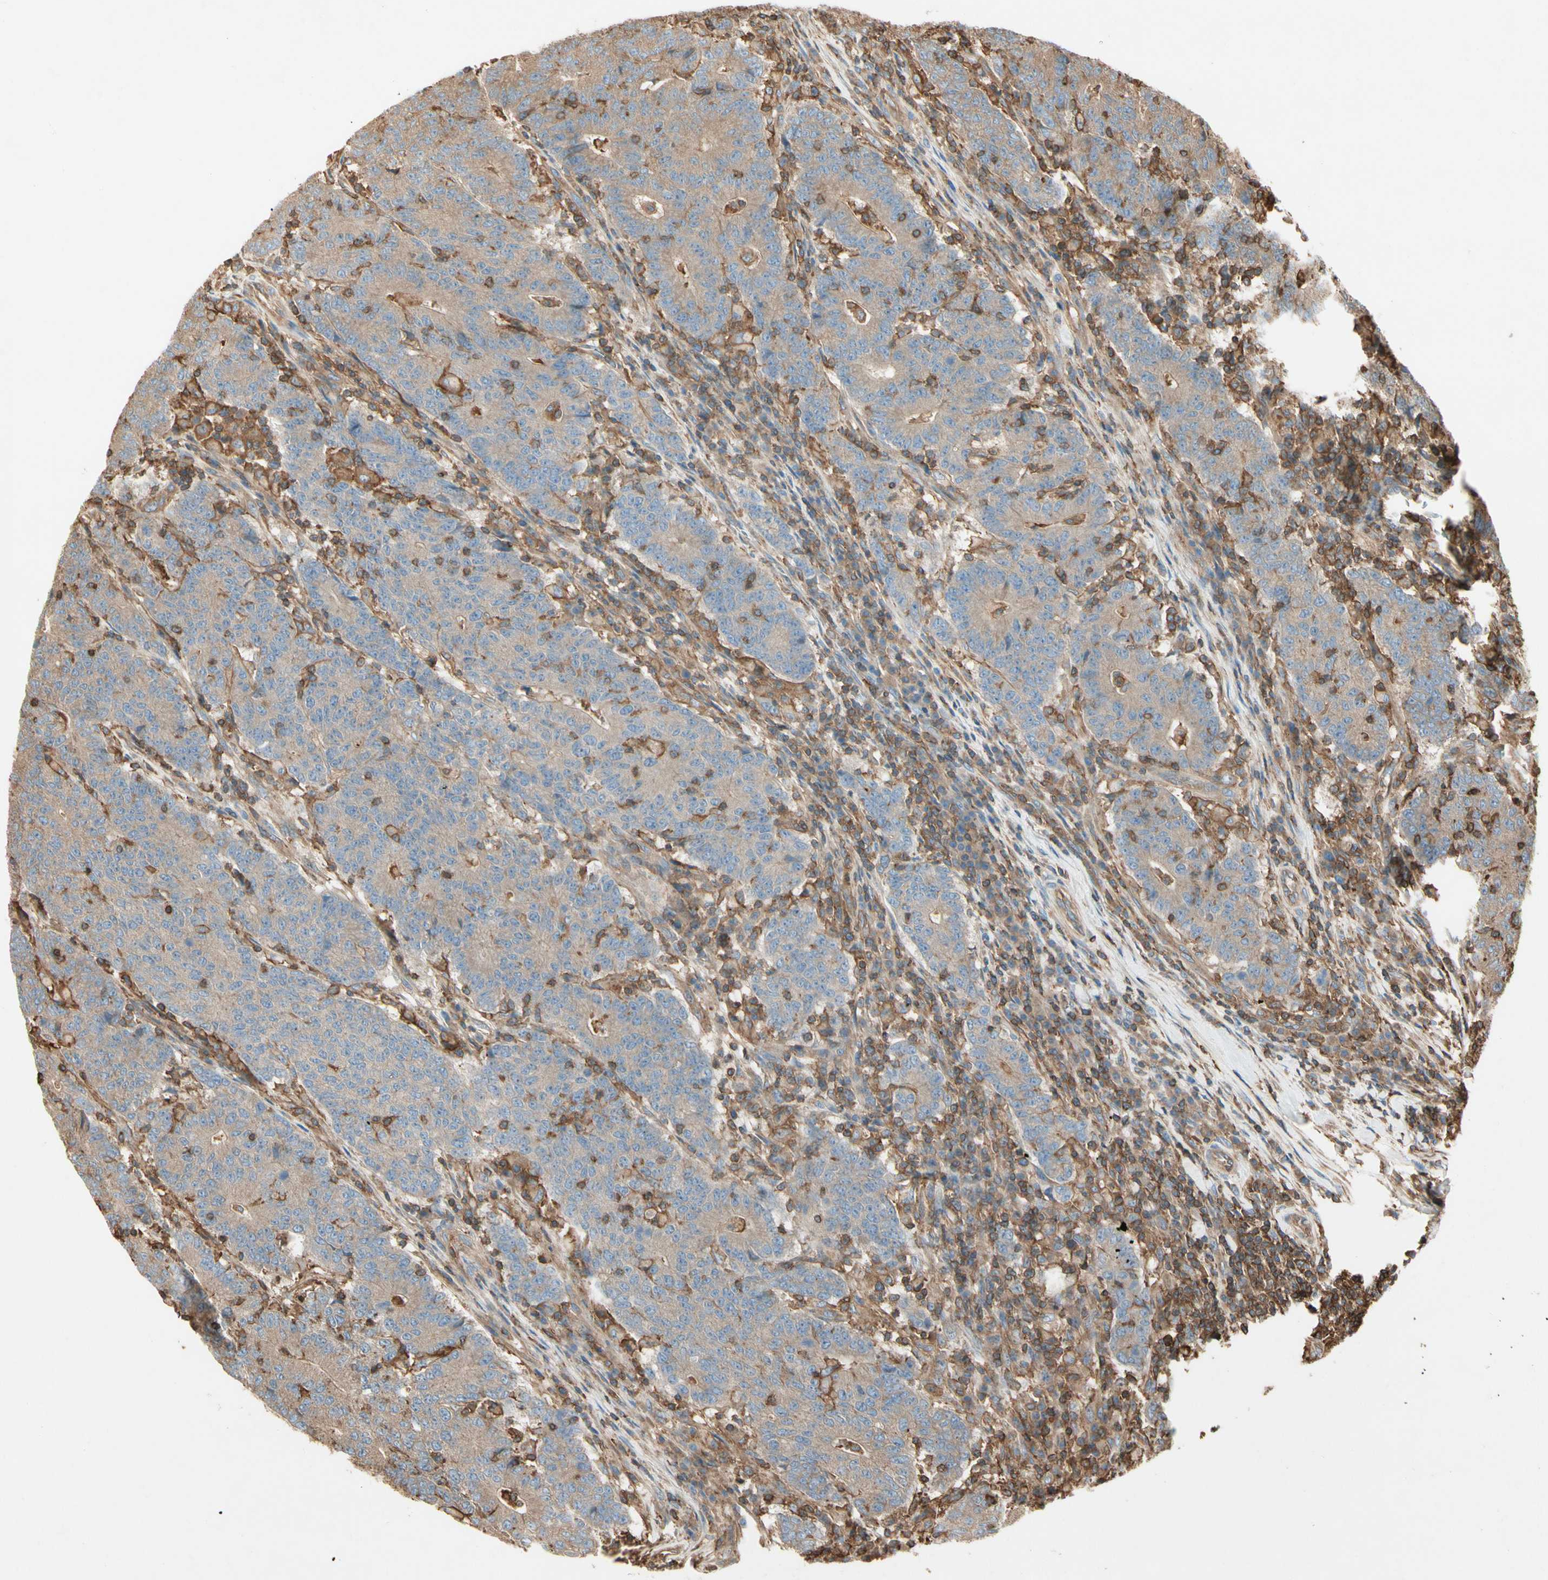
{"staining": {"intensity": "moderate", "quantity": ">75%", "location": "cytoplasmic/membranous"}, "tissue": "colorectal cancer", "cell_type": "Tumor cells", "image_type": "cancer", "snomed": [{"axis": "morphology", "description": "Normal tissue, NOS"}, {"axis": "morphology", "description": "Adenocarcinoma, NOS"}, {"axis": "topography", "description": "Colon"}], "caption": "Approximately >75% of tumor cells in colorectal cancer display moderate cytoplasmic/membranous protein positivity as visualized by brown immunohistochemical staining.", "gene": "ARPC2", "patient": {"sex": "female", "age": 75}}